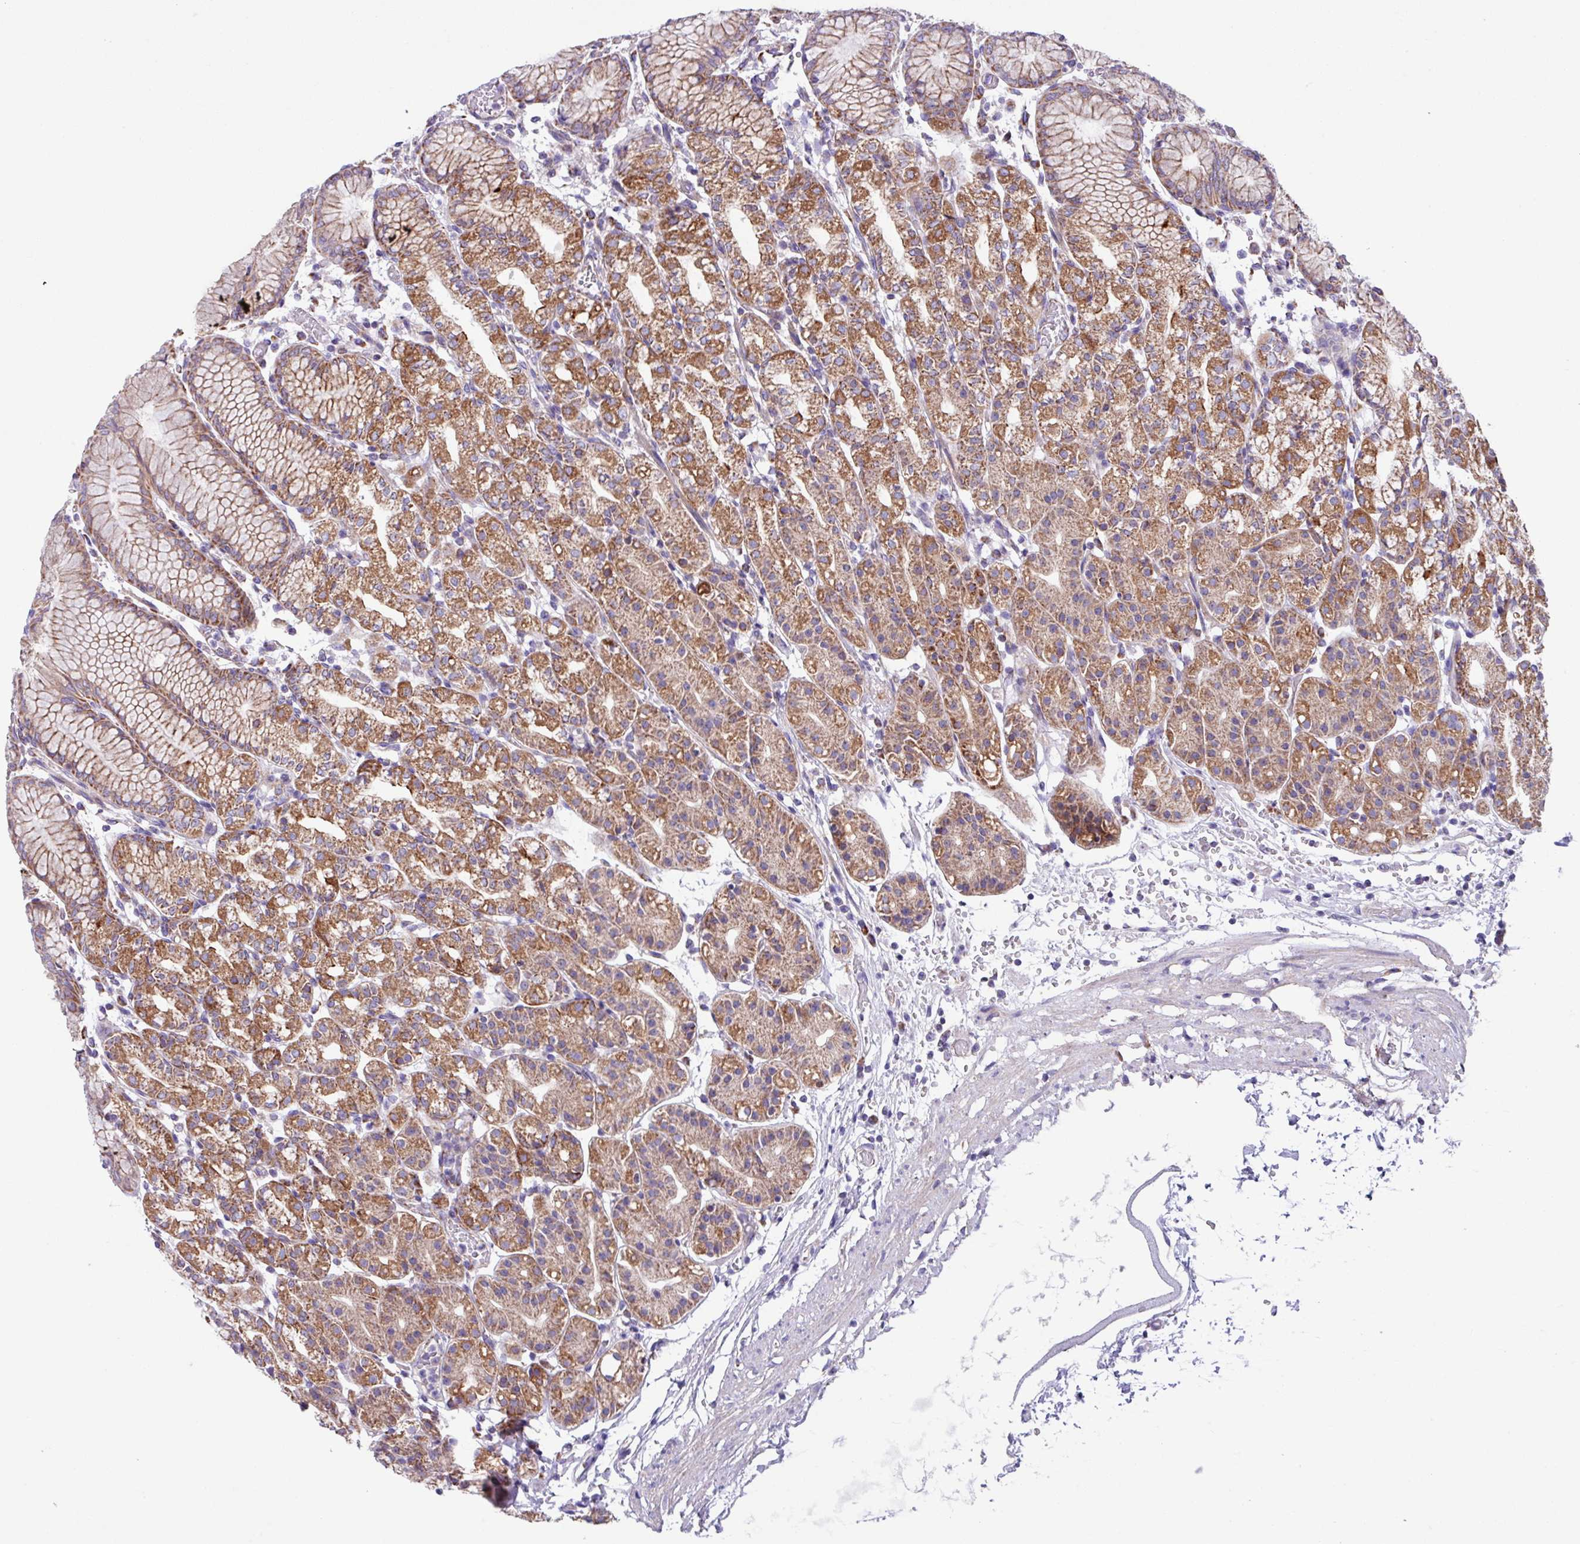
{"staining": {"intensity": "strong", "quantity": "25%-75%", "location": "cytoplasmic/membranous"}, "tissue": "stomach", "cell_type": "Glandular cells", "image_type": "normal", "snomed": [{"axis": "morphology", "description": "Normal tissue, NOS"}, {"axis": "topography", "description": "Stomach"}], "caption": "Immunohistochemistry image of normal stomach stained for a protein (brown), which demonstrates high levels of strong cytoplasmic/membranous staining in about 25%-75% of glandular cells.", "gene": "OTULIN", "patient": {"sex": "female", "age": 57}}